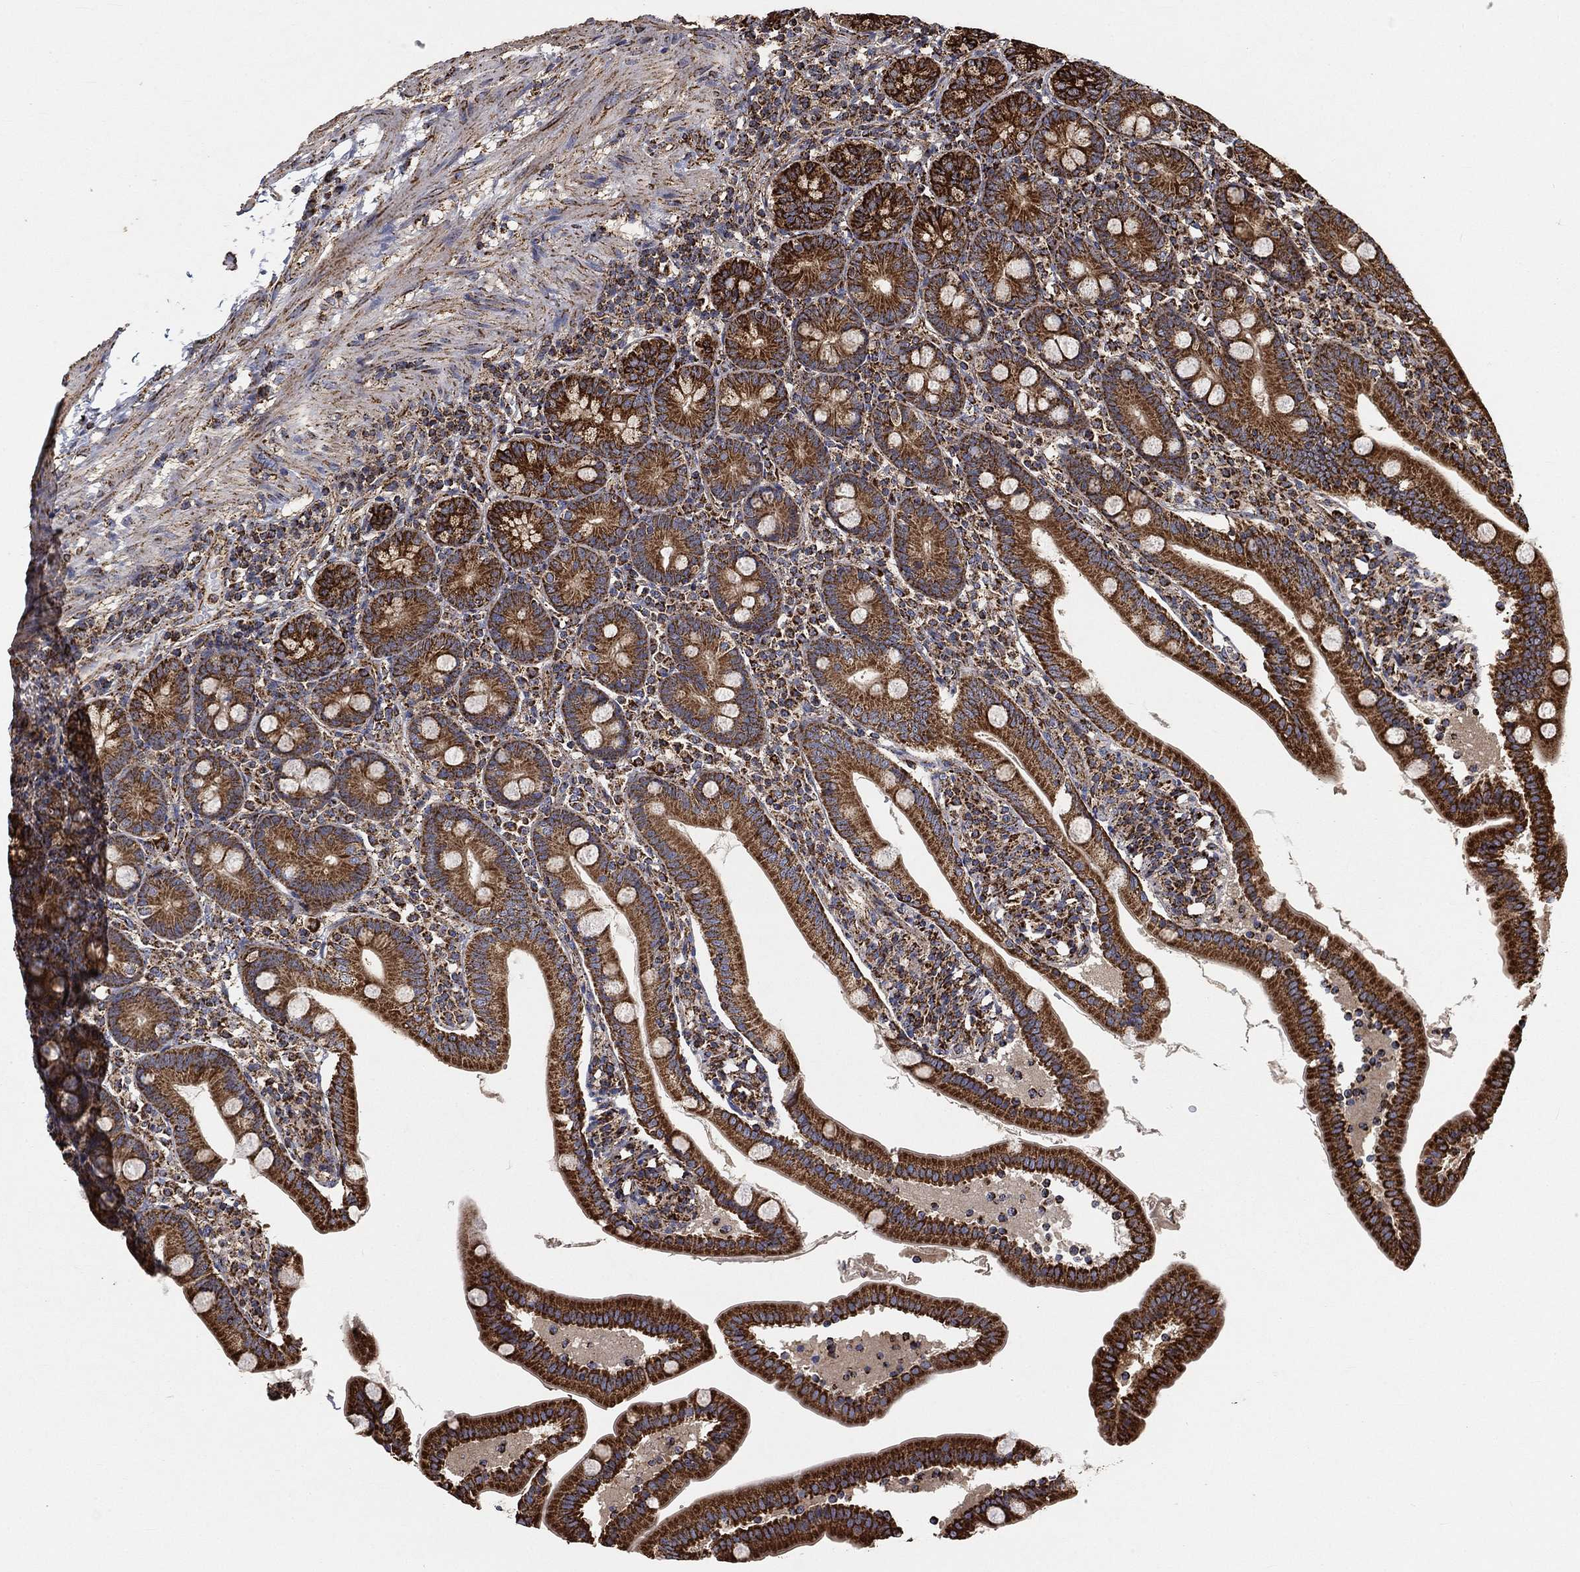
{"staining": {"intensity": "strong", "quantity": ">75%", "location": "cytoplasmic/membranous"}, "tissue": "duodenum", "cell_type": "Glandular cells", "image_type": "normal", "snomed": [{"axis": "morphology", "description": "Normal tissue, NOS"}, {"axis": "topography", "description": "Duodenum"}], "caption": "Protein staining by immunohistochemistry shows strong cytoplasmic/membranous expression in approximately >75% of glandular cells in unremarkable duodenum.", "gene": "SLC38A7", "patient": {"sex": "female", "age": 67}}